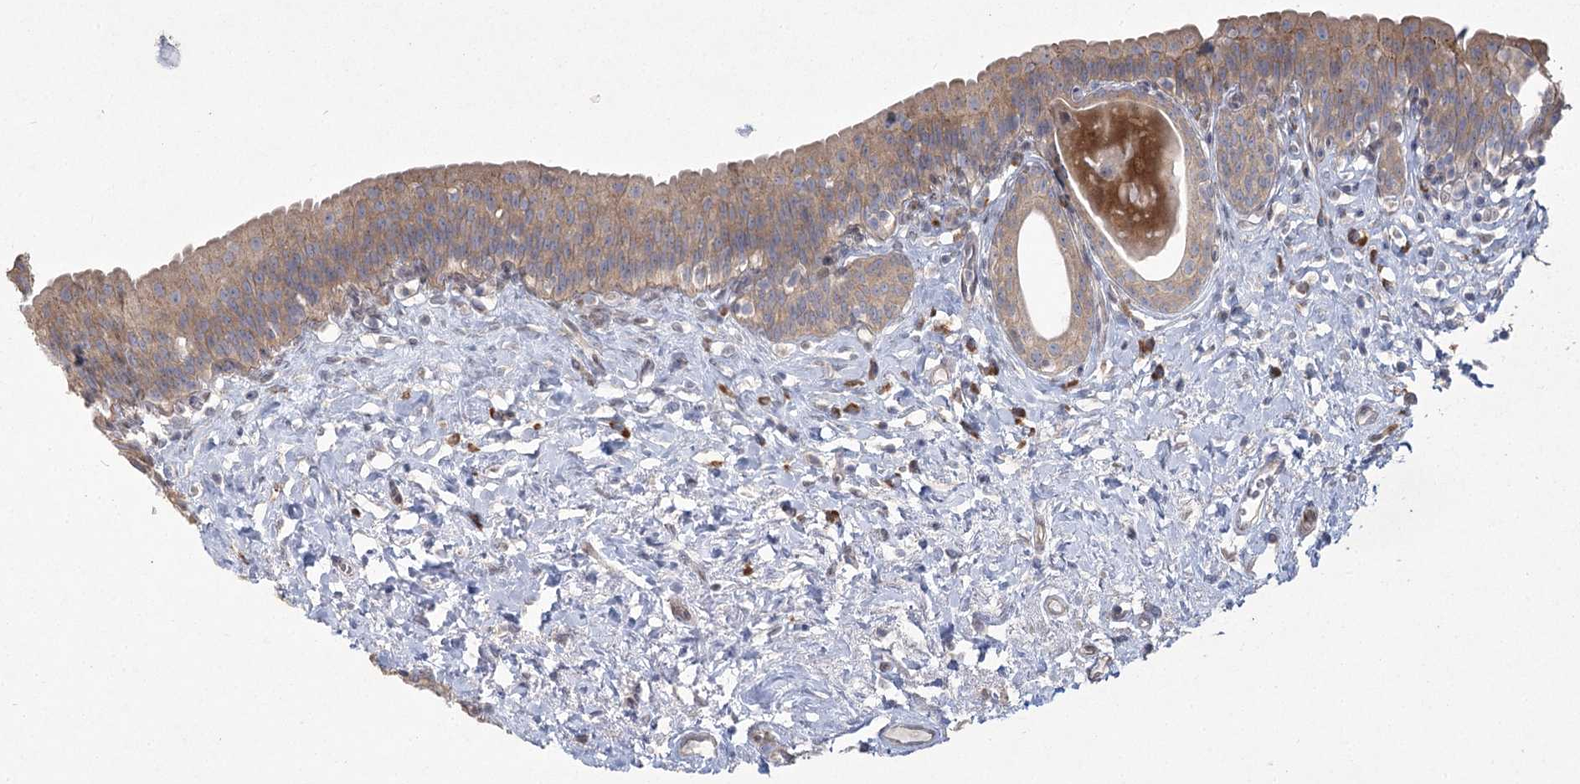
{"staining": {"intensity": "moderate", "quantity": ">75%", "location": "cytoplasmic/membranous"}, "tissue": "urinary bladder", "cell_type": "Urothelial cells", "image_type": "normal", "snomed": [{"axis": "morphology", "description": "Normal tissue, NOS"}, {"axis": "topography", "description": "Urinary bladder"}], "caption": "Urinary bladder stained with DAB IHC reveals medium levels of moderate cytoplasmic/membranous expression in approximately >75% of urothelial cells.", "gene": "CAMTA1", "patient": {"sex": "male", "age": 83}}